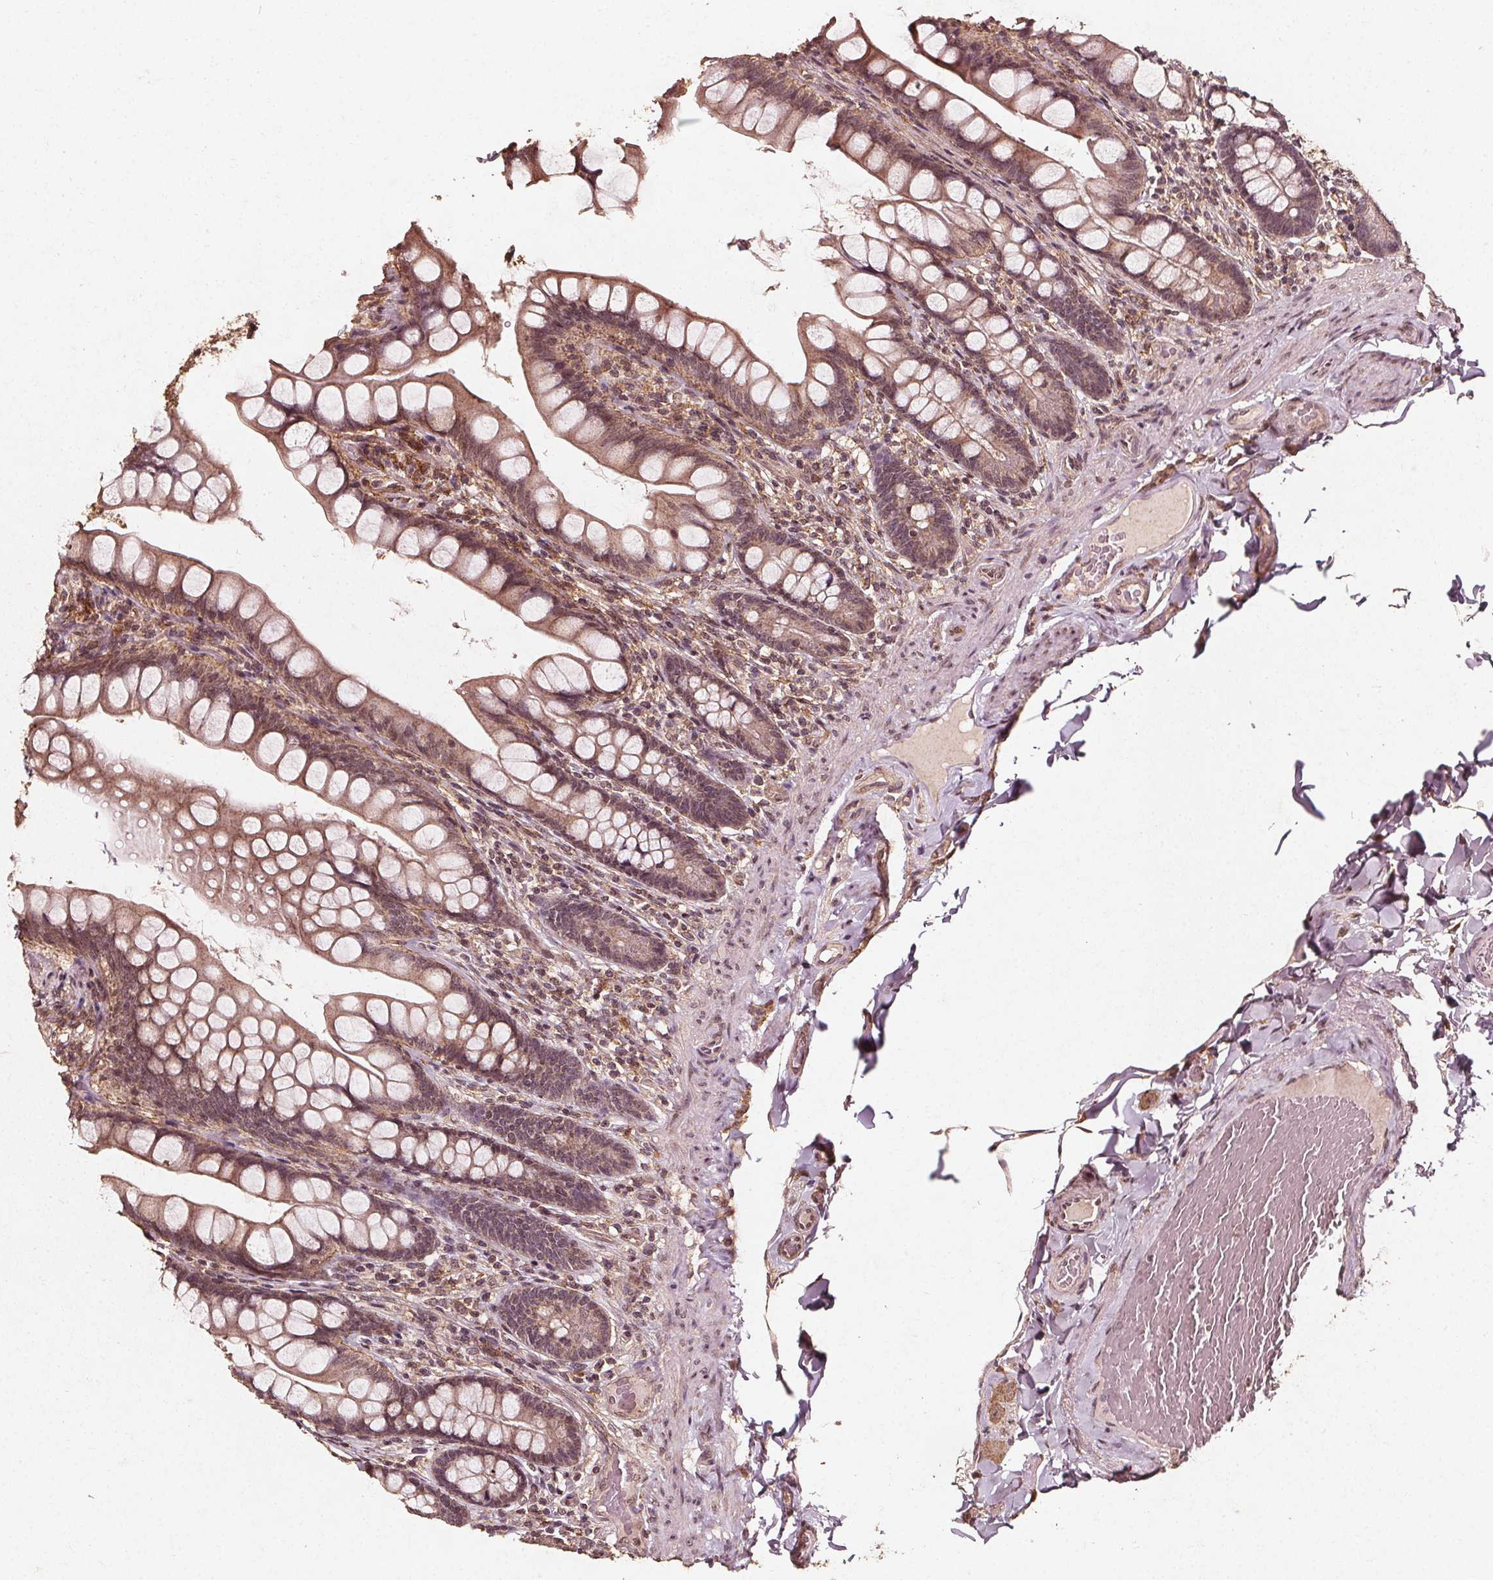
{"staining": {"intensity": "moderate", "quantity": "25%-75%", "location": "cytoplasmic/membranous"}, "tissue": "small intestine", "cell_type": "Glandular cells", "image_type": "normal", "snomed": [{"axis": "morphology", "description": "Normal tissue, NOS"}, {"axis": "topography", "description": "Small intestine"}], "caption": "Immunohistochemical staining of benign small intestine demonstrates medium levels of moderate cytoplasmic/membranous expression in approximately 25%-75% of glandular cells. (Brightfield microscopy of DAB IHC at high magnification).", "gene": "ABCA1", "patient": {"sex": "male", "age": 70}}